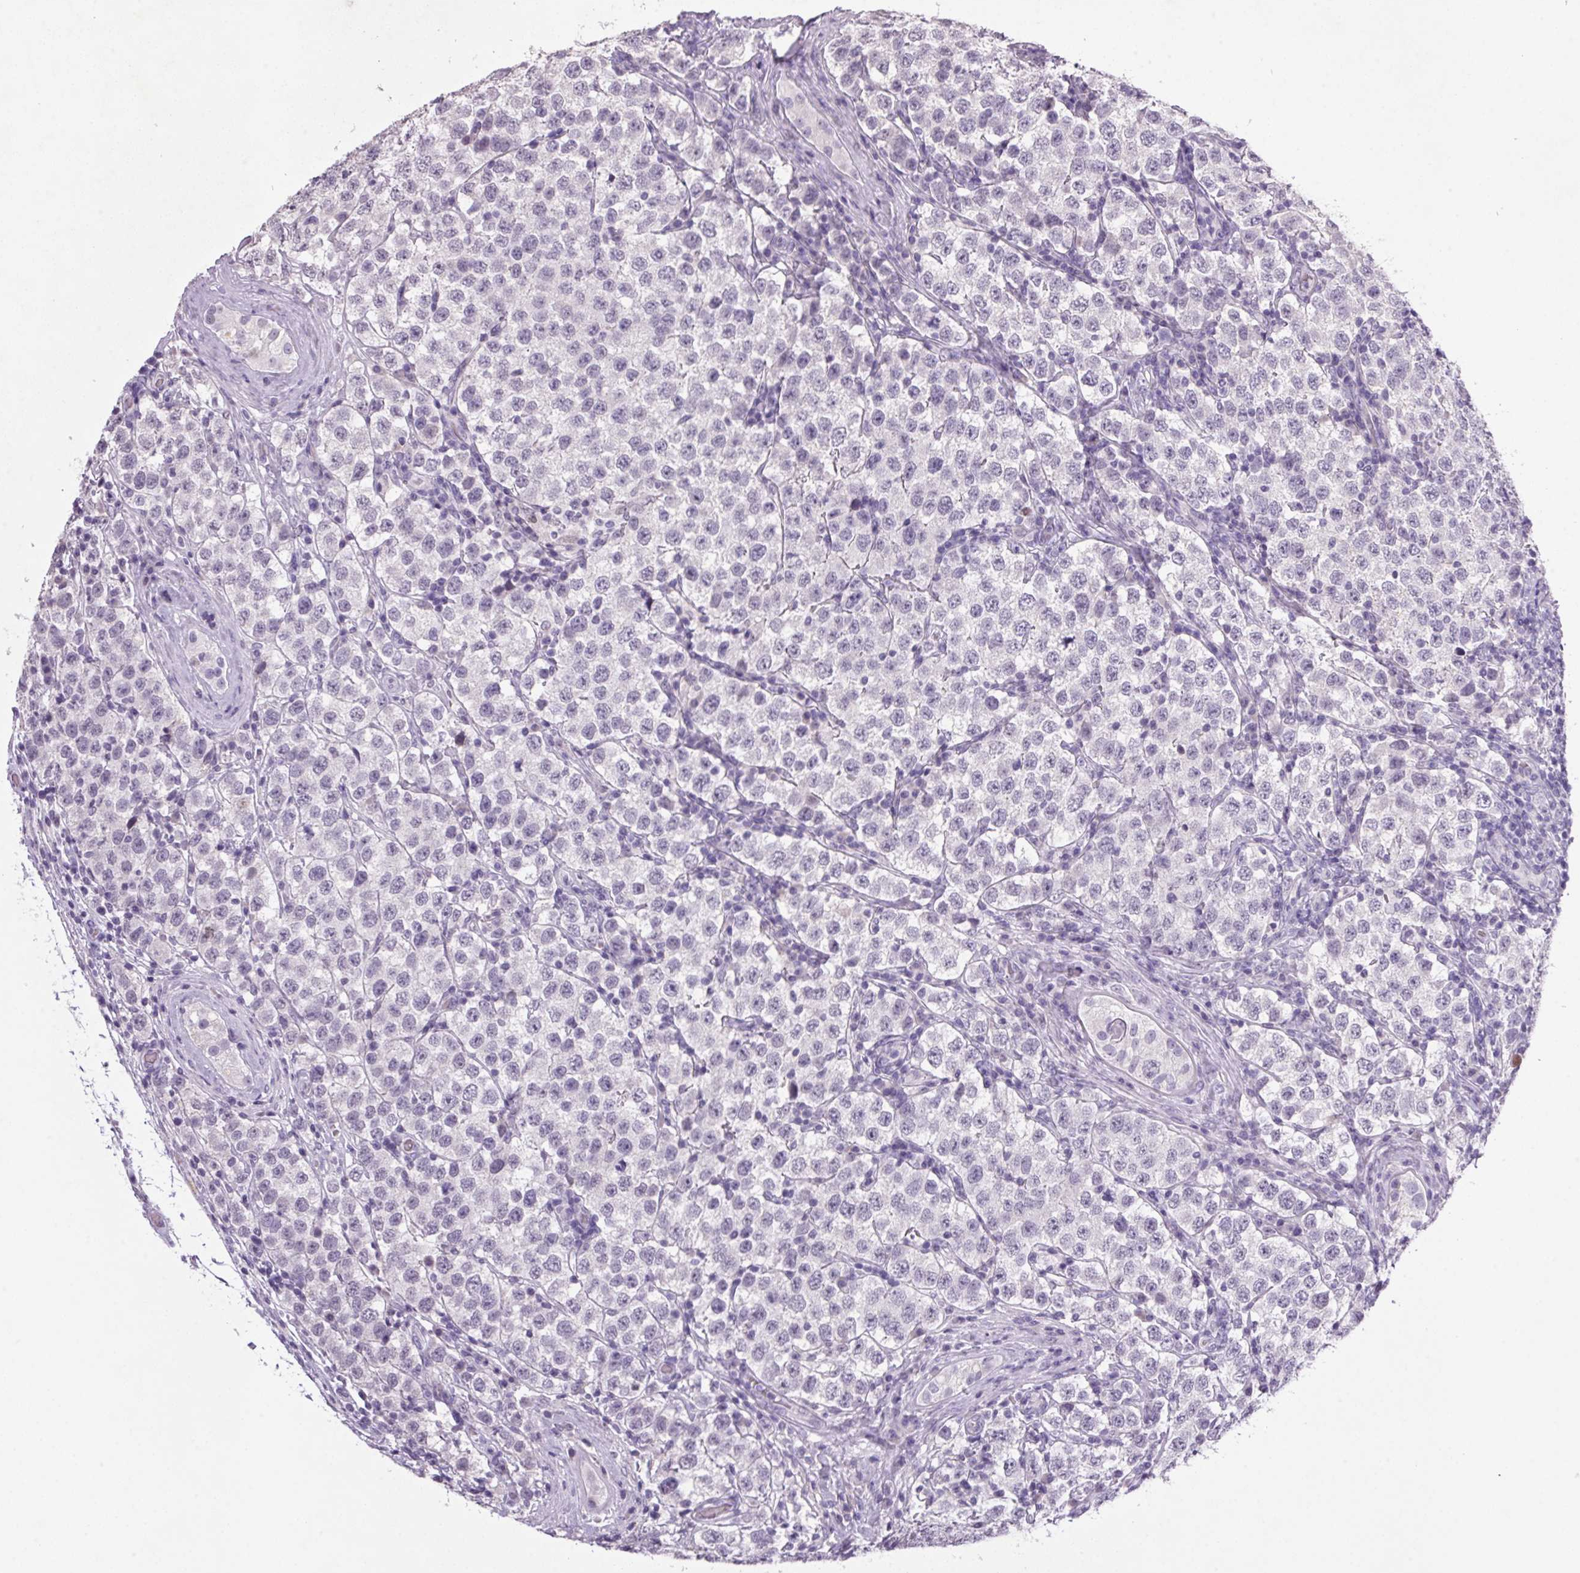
{"staining": {"intensity": "negative", "quantity": "none", "location": "none"}, "tissue": "testis cancer", "cell_type": "Tumor cells", "image_type": "cancer", "snomed": [{"axis": "morphology", "description": "Seminoma, NOS"}, {"axis": "topography", "description": "Testis"}], "caption": "An immunohistochemistry histopathology image of testis seminoma is shown. There is no staining in tumor cells of testis seminoma.", "gene": "TRDN", "patient": {"sex": "male", "age": 34}}